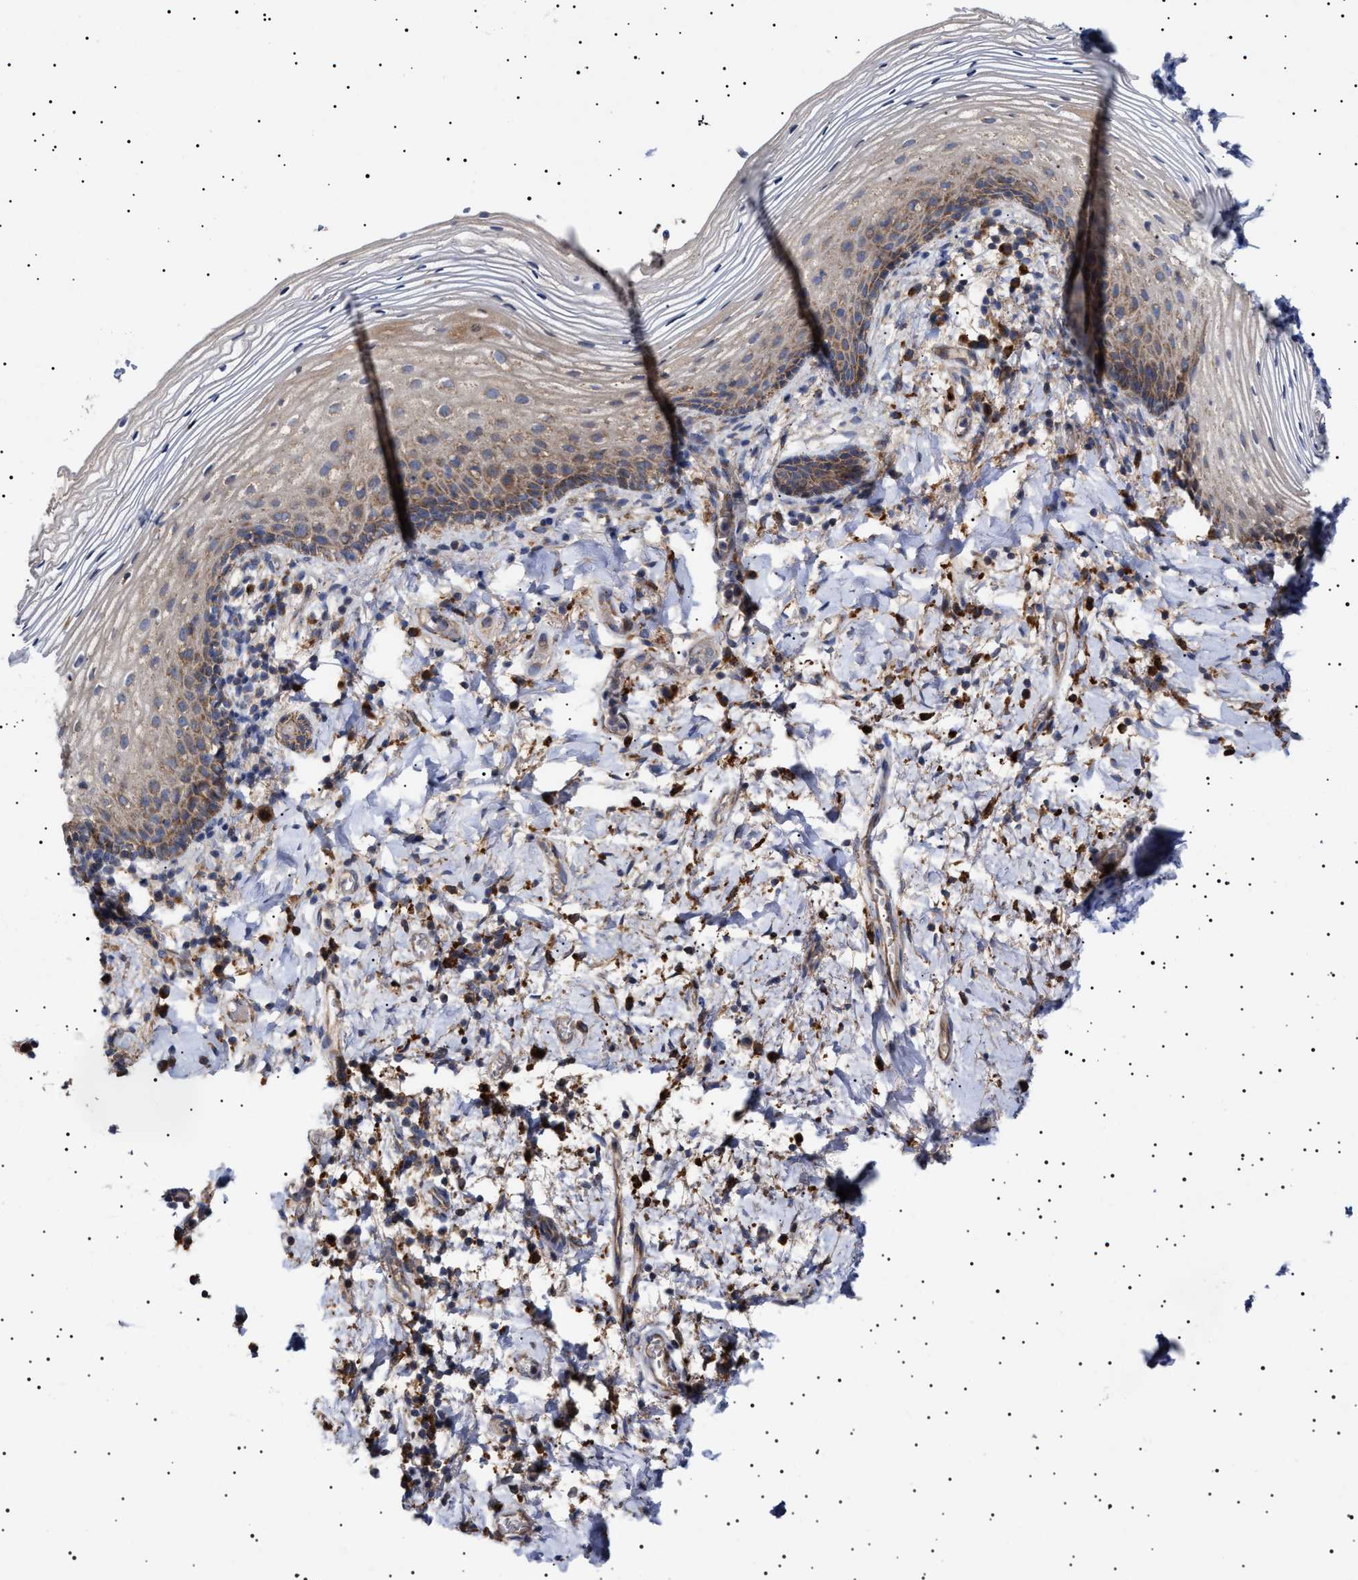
{"staining": {"intensity": "moderate", "quantity": "25%-75%", "location": "cytoplasmic/membranous"}, "tissue": "vagina", "cell_type": "Squamous epithelial cells", "image_type": "normal", "snomed": [{"axis": "morphology", "description": "Normal tissue, NOS"}, {"axis": "topography", "description": "Vagina"}], "caption": "DAB immunohistochemical staining of benign human vagina shows moderate cytoplasmic/membranous protein expression in about 25%-75% of squamous epithelial cells. The staining was performed using DAB (3,3'-diaminobenzidine), with brown indicating positive protein expression. Nuclei are stained blue with hematoxylin.", "gene": "MRPL10", "patient": {"sex": "female", "age": 60}}